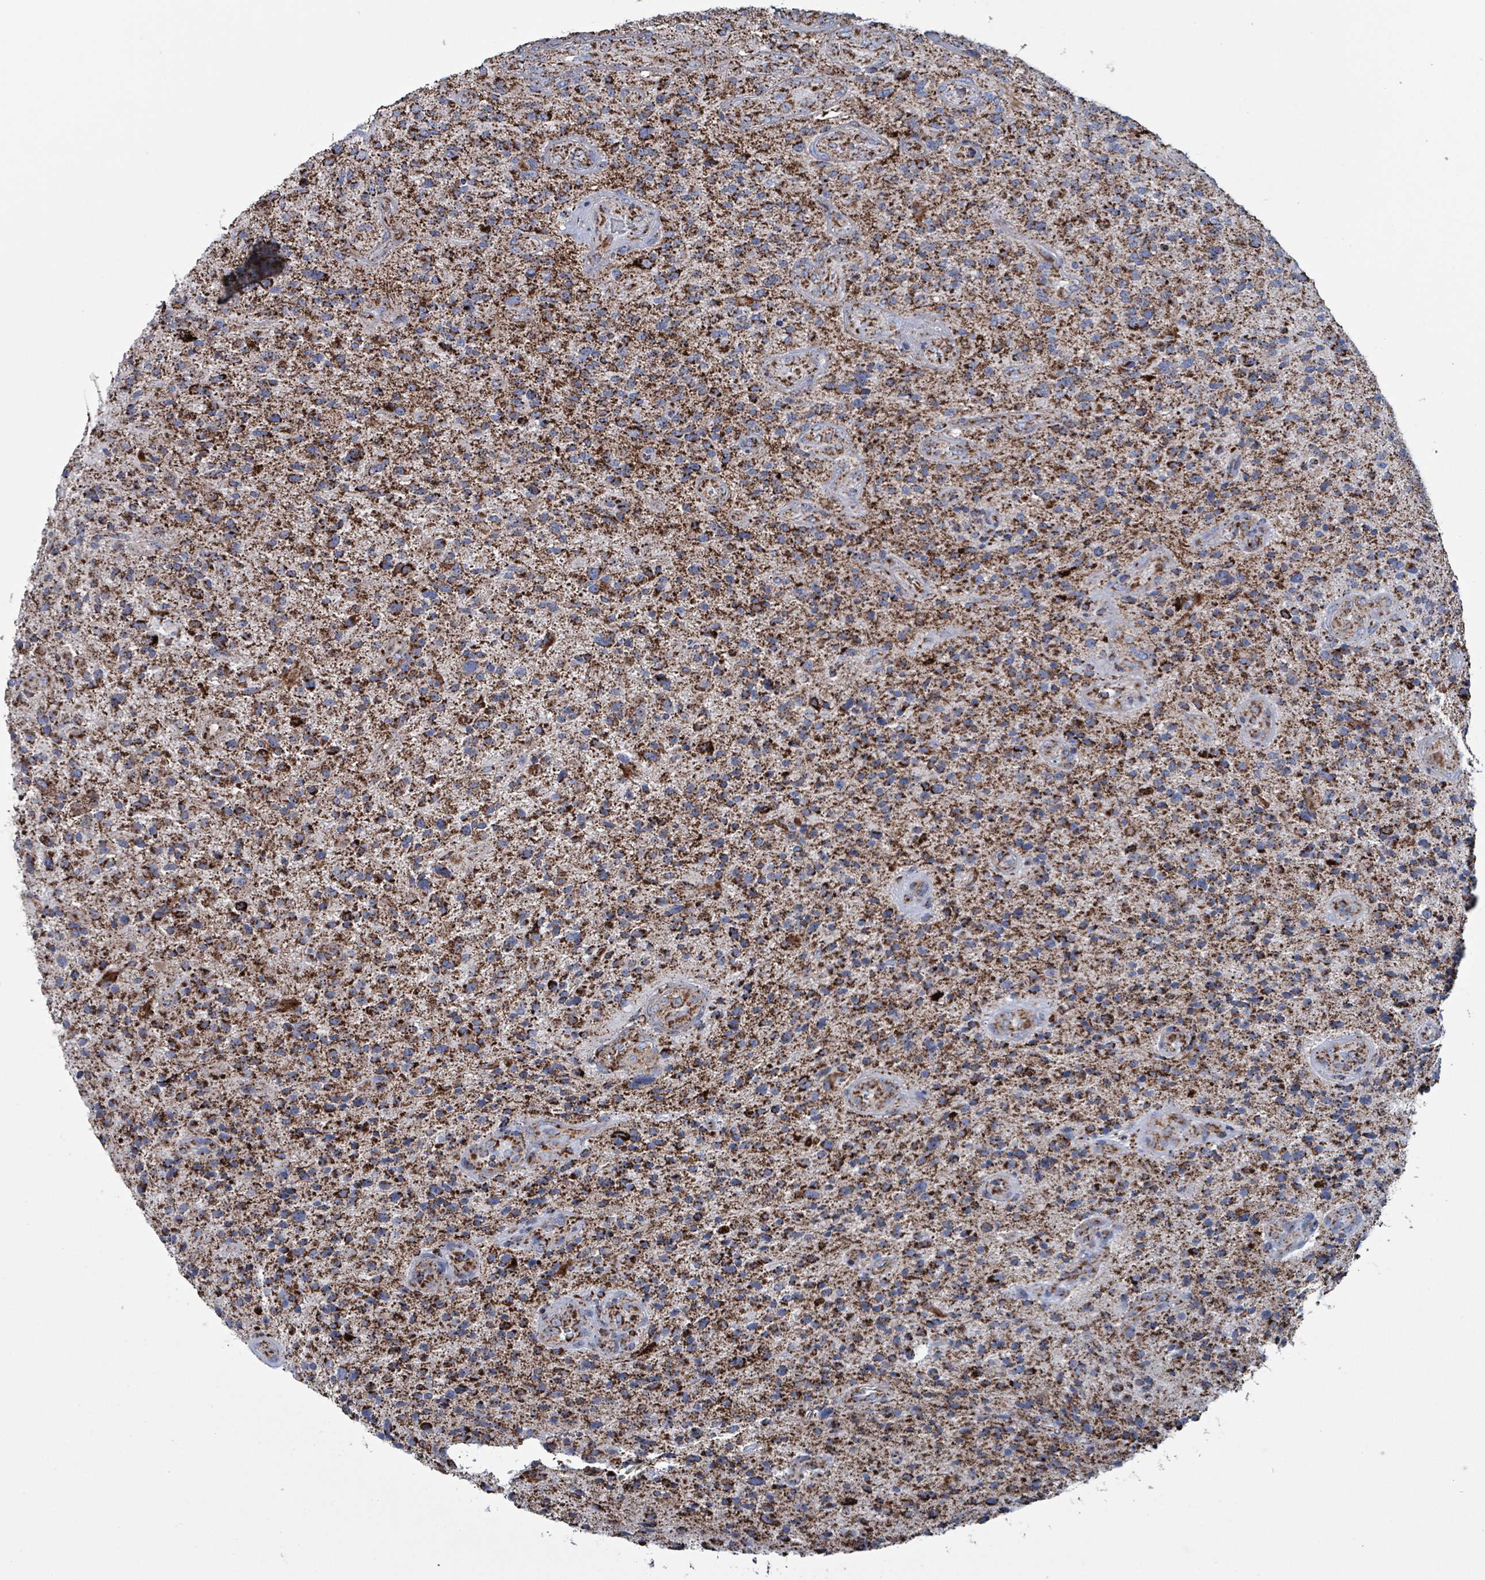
{"staining": {"intensity": "strong", "quantity": ">75%", "location": "cytoplasmic/membranous"}, "tissue": "glioma", "cell_type": "Tumor cells", "image_type": "cancer", "snomed": [{"axis": "morphology", "description": "Glioma, malignant, High grade"}, {"axis": "topography", "description": "Brain"}], "caption": "An immunohistochemistry histopathology image of neoplastic tissue is shown. Protein staining in brown labels strong cytoplasmic/membranous positivity in malignant glioma (high-grade) within tumor cells.", "gene": "IDH3B", "patient": {"sex": "male", "age": 47}}